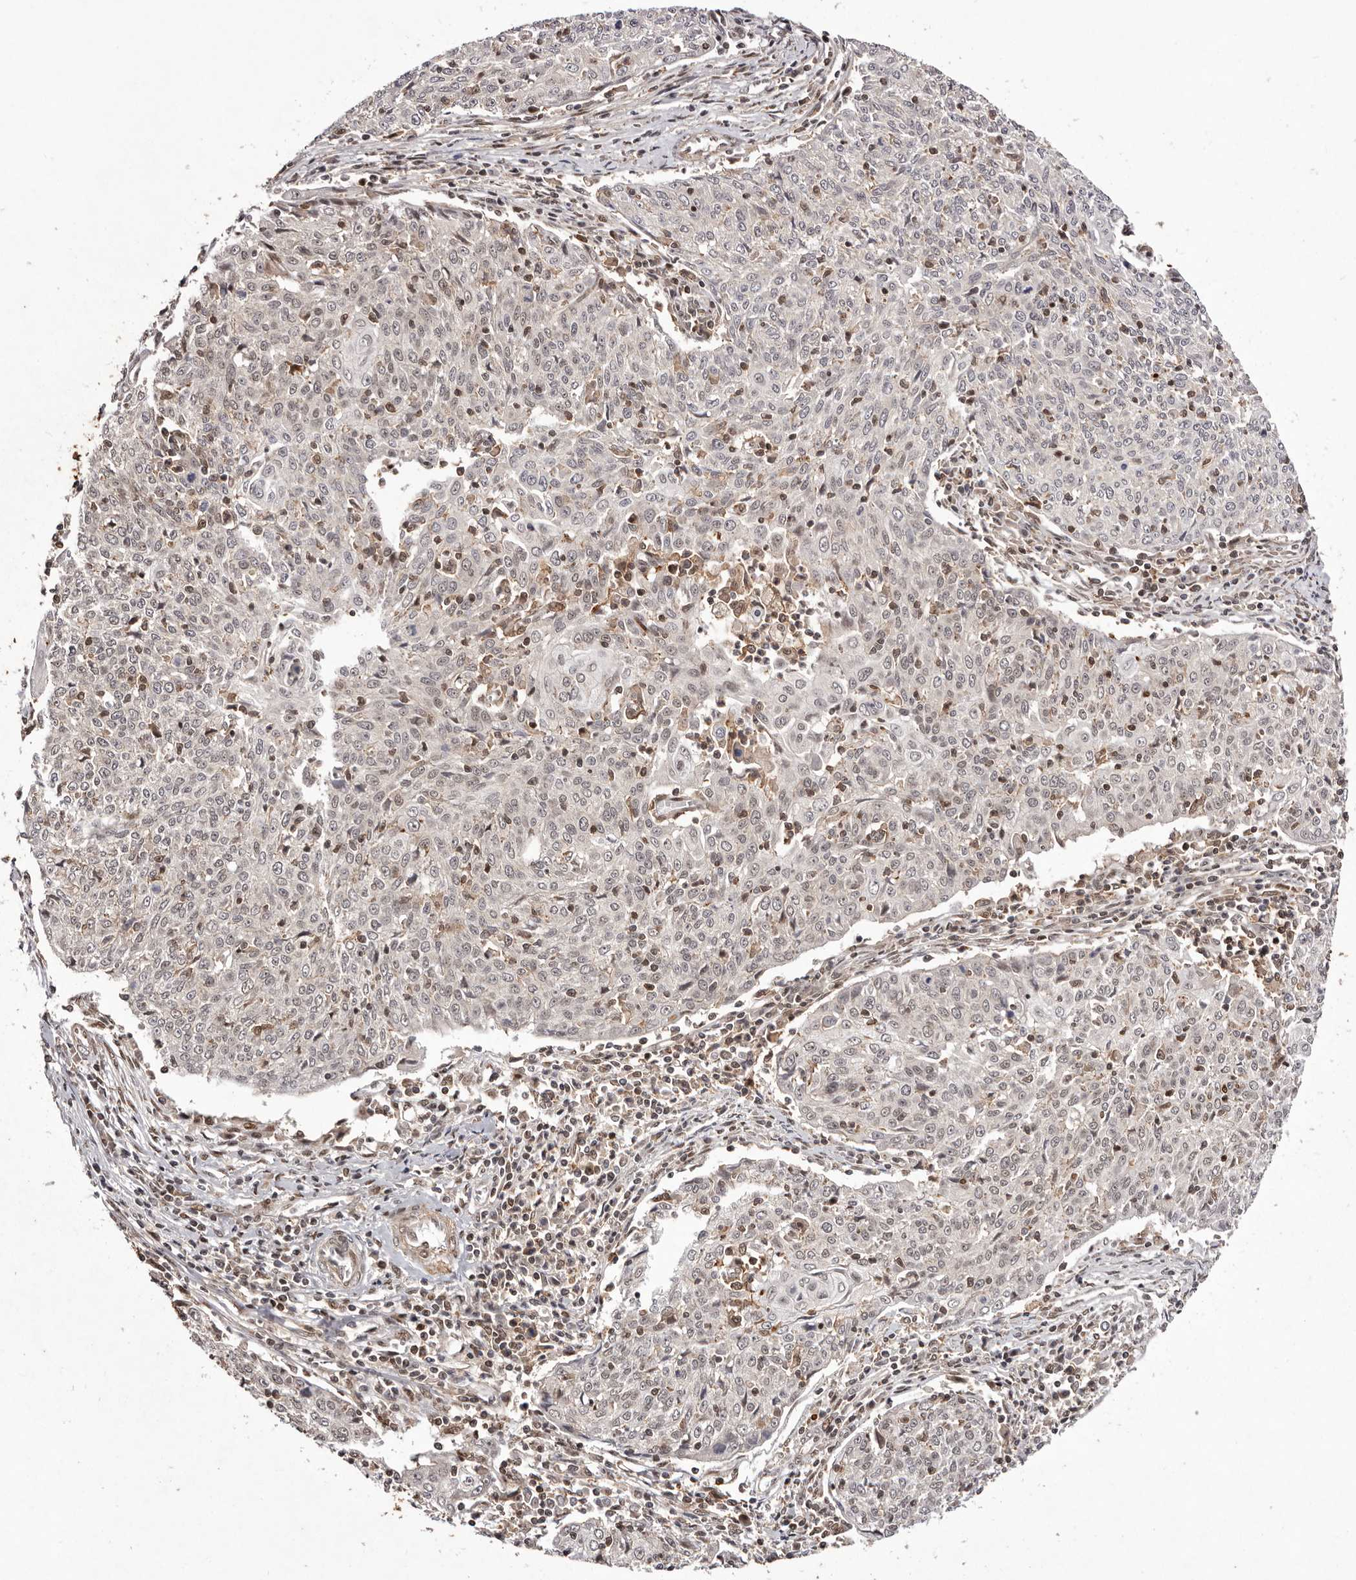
{"staining": {"intensity": "weak", "quantity": "<25%", "location": "nuclear"}, "tissue": "cervical cancer", "cell_type": "Tumor cells", "image_type": "cancer", "snomed": [{"axis": "morphology", "description": "Squamous cell carcinoma, NOS"}, {"axis": "topography", "description": "Cervix"}], "caption": "Tumor cells show no significant positivity in cervical cancer.", "gene": "FBXO5", "patient": {"sex": "female", "age": 48}}